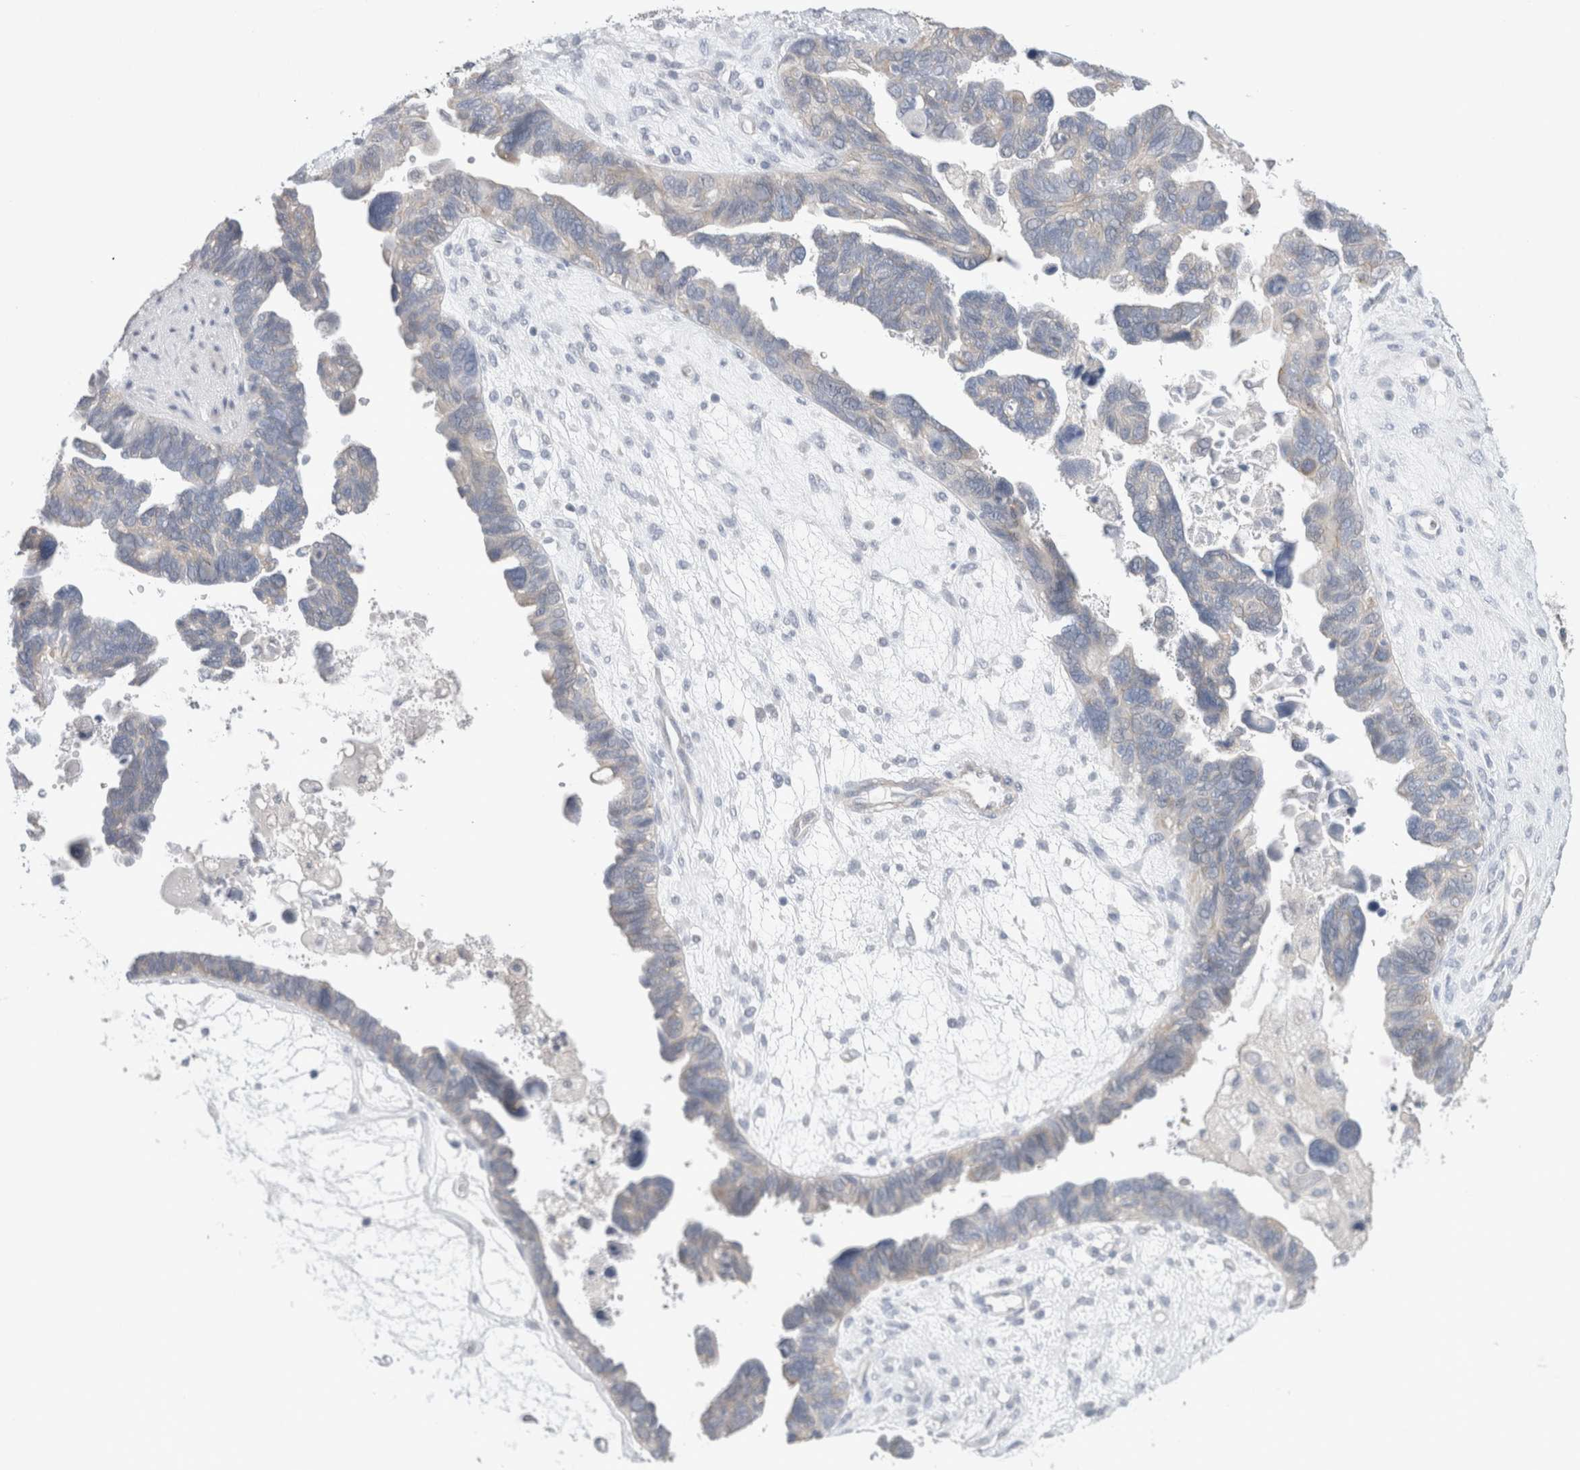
{"staining": {"intensity": "weak", "quantity": "<25%", "location": "cytoplasmic/membranous"}, "tissue": "ovarian cancer", "cell_type": "Tumor cells", "image_type": "cancer", "snomed": [{"axis": "morphology", "description": "Cystadenocarcinoma, serous, NOS"}, {"axis": "topography", "description": "Ovary"}], "caption": "There is no significant staining in tumor cells of serous cystadenocarcinoma (ovarian).", "gene": "DMD", "patient": {"sex": "female", "age": 79}}